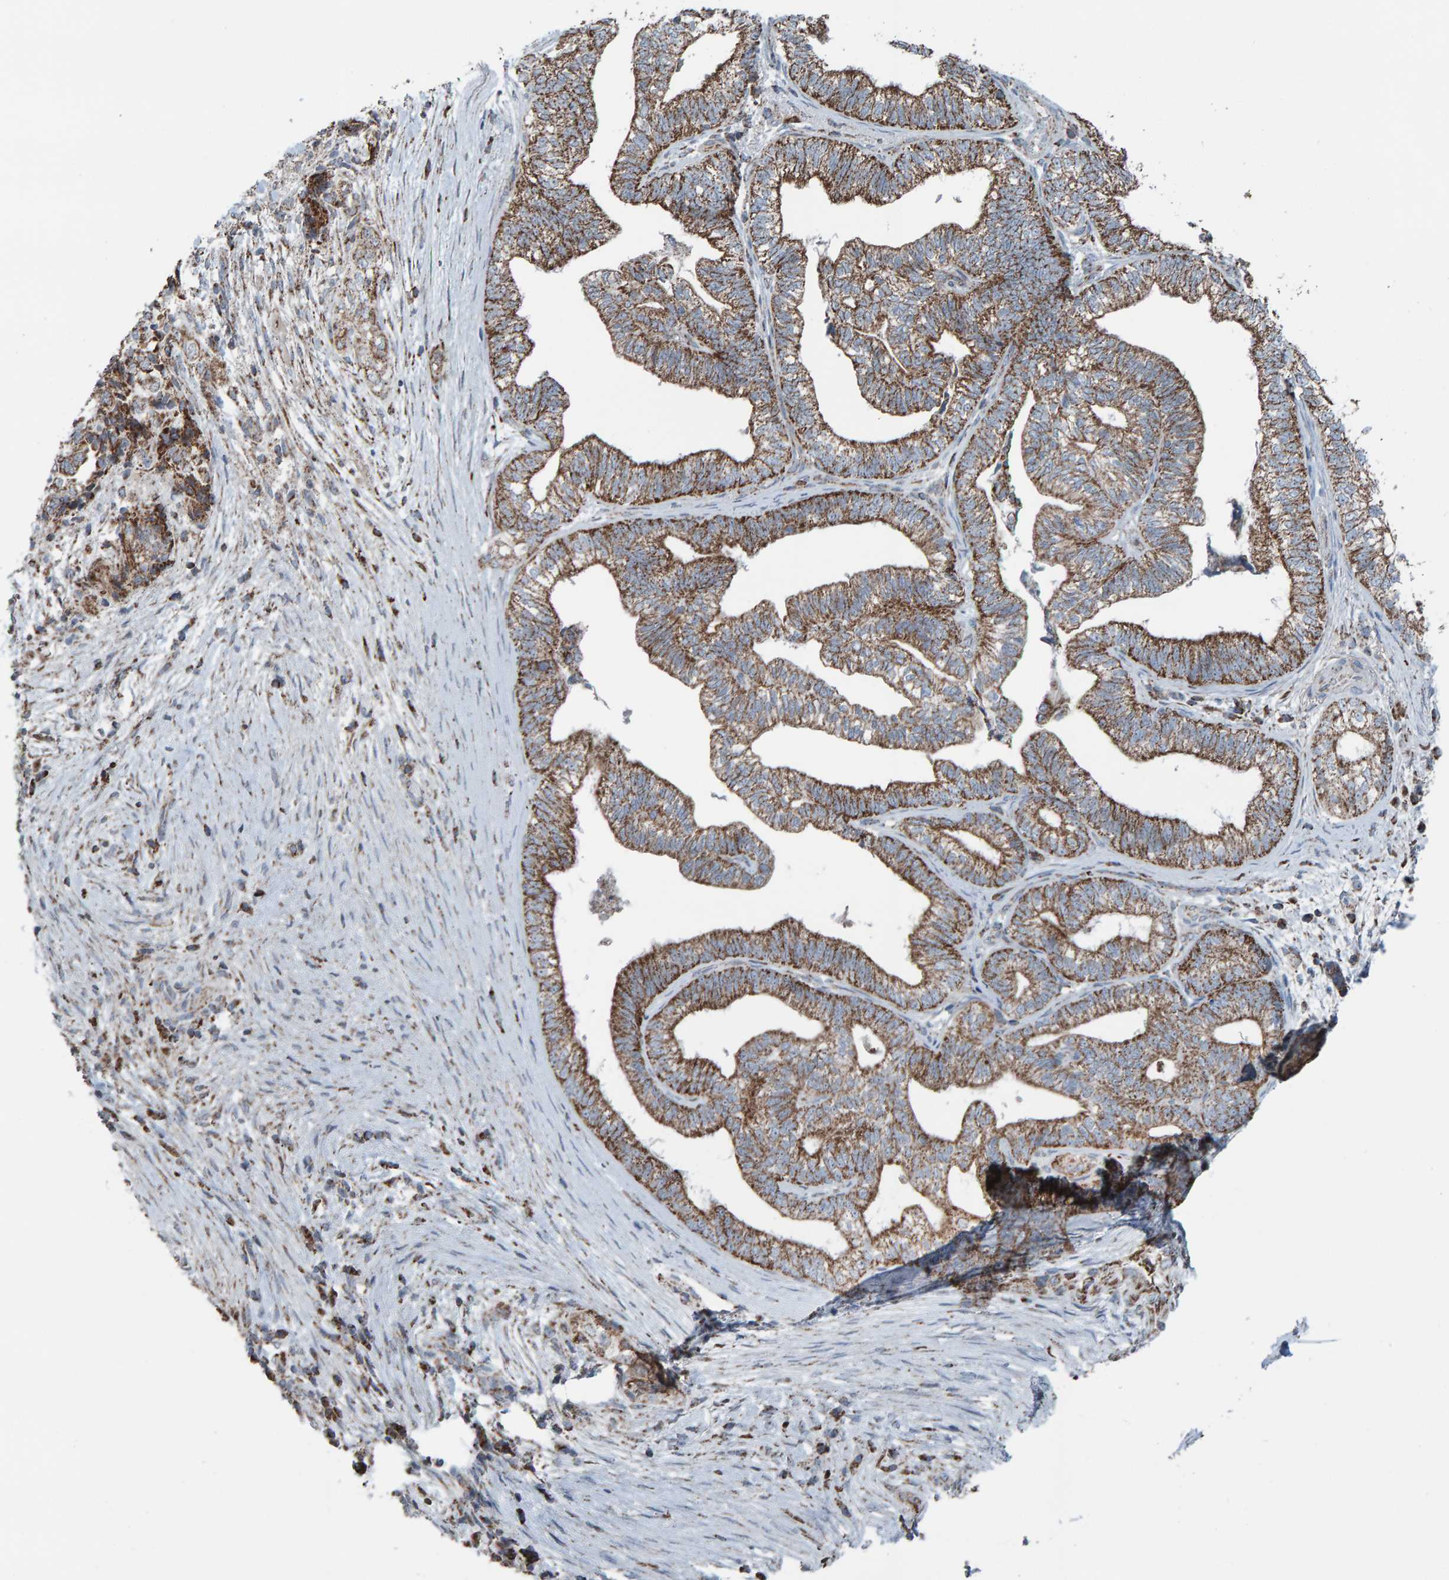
{"staining": {"intensity": "moderate", "quantity": ">75%", "location": "cytoplasmic/membranous"}, "tissue": "pancreatic cancer", "cell_type": "Tumor cells", "image_type": "cancer", "snomed": [{"axis": "morphology", "description": "Adenocarcinoma, NOS"}, {"axis": "topography", "description": "Pancreas"}], "caption": "A brown stain labels moderate cytoplasmic/membranous expression of a protein in human adenocarcinoma (pancreatic) tumor cells. (Brightfield microscopy of DAB IHC at high magnification).", "gene": "ZNF48", "patient": {"sex": "male", "age": 72}}